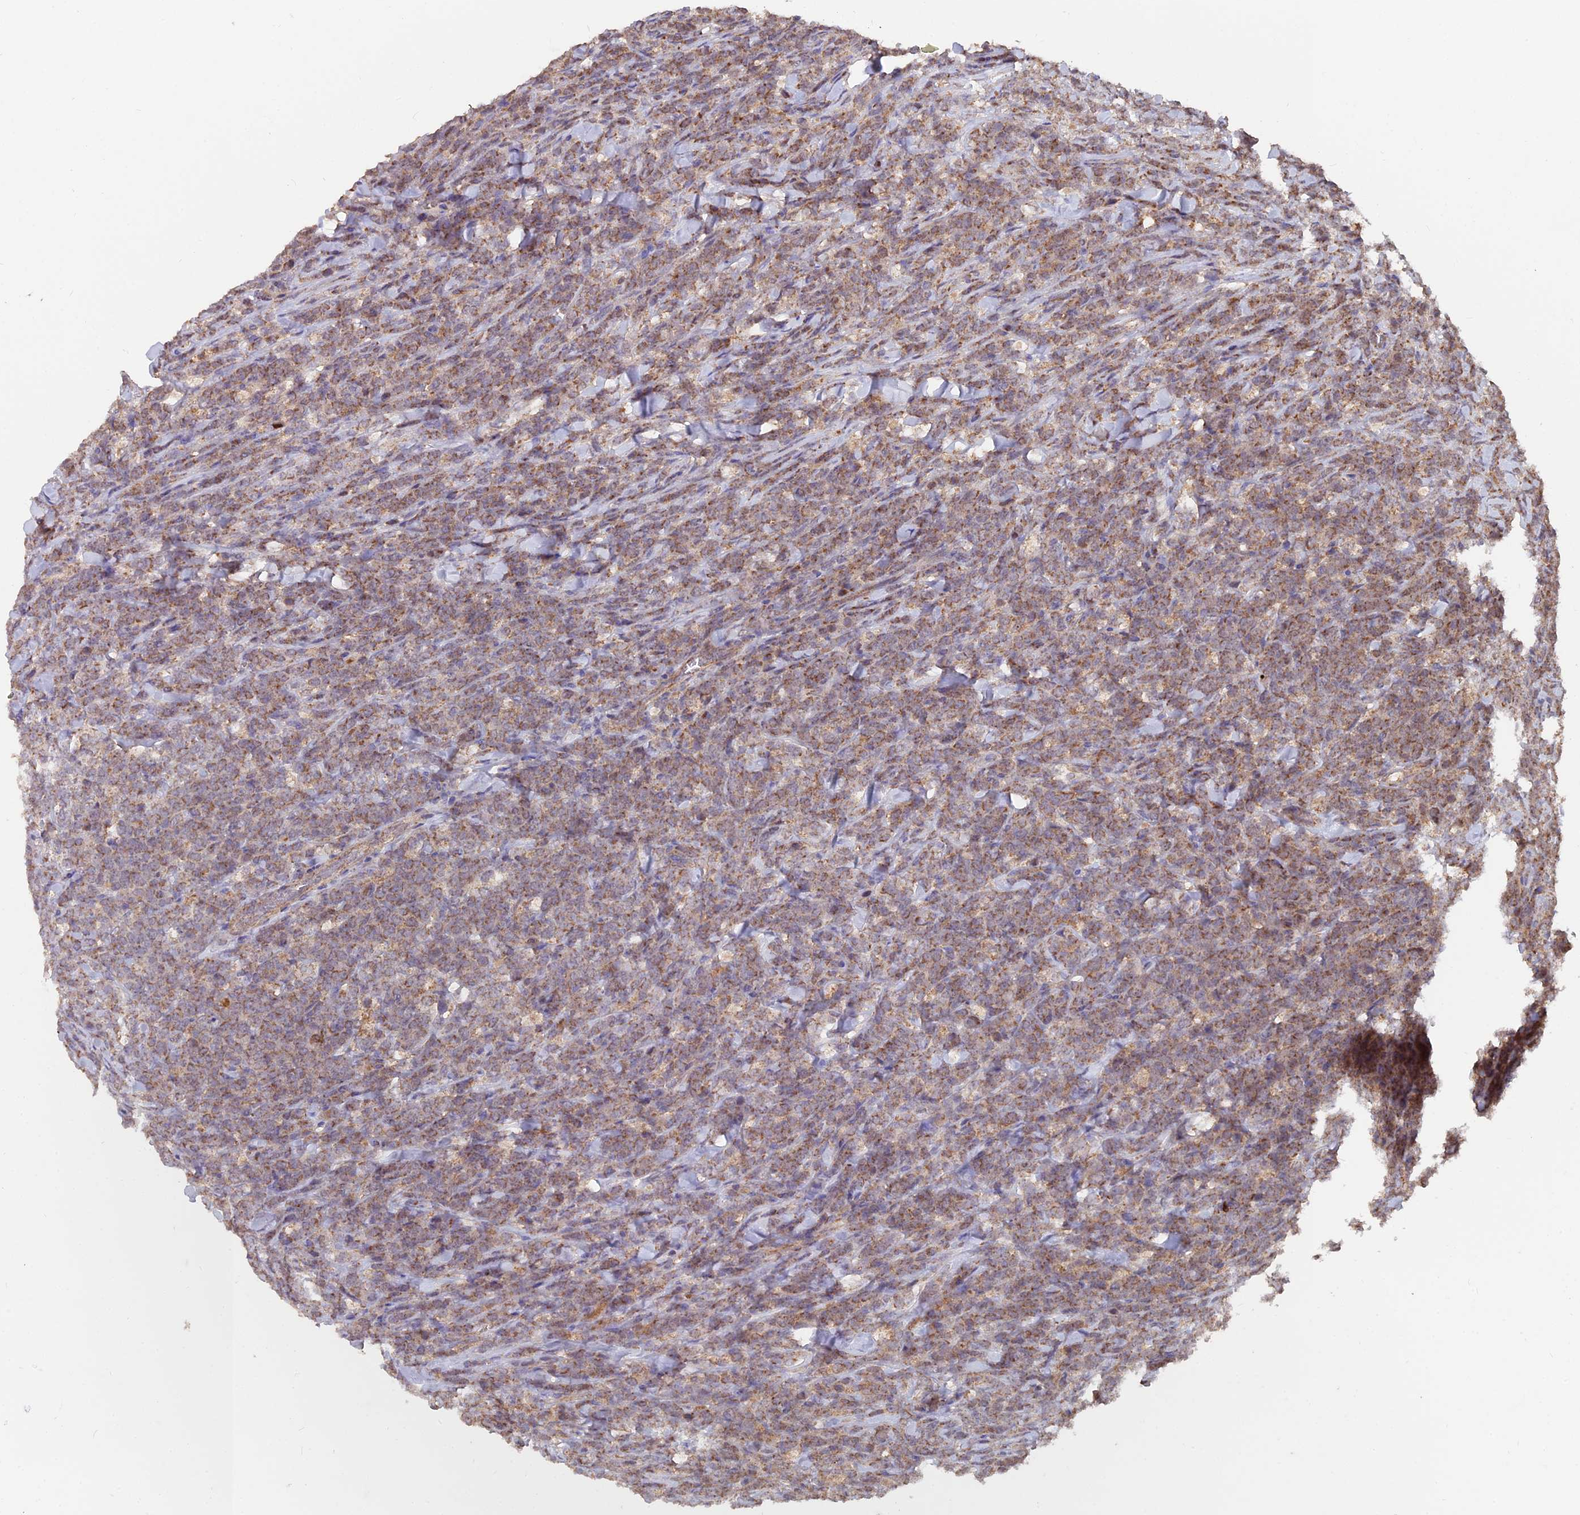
{"staining": {"intensity": "moderate", "quantity": ">75%", "location": "cytoplasmic/membranous"}, "tissue": "lymphoma", "cell_type": "Tumor cells", "image_type": "cancer", "snomed": [{"axis": "morphology", "description": "Malignant lymphoma, non-Hodgkin's type, High grade"}, {"axis": "topography", "description": "Small intestine"}], "caption": "Lymphoma stained with DAB immunohistochemistry (IHC) displays medium levels of moderate cytoplasmic/membranous staining in approximately >75% of tumor cells.", "gene": "IFT22", "patient": {"sex": "male", "age": 8}}